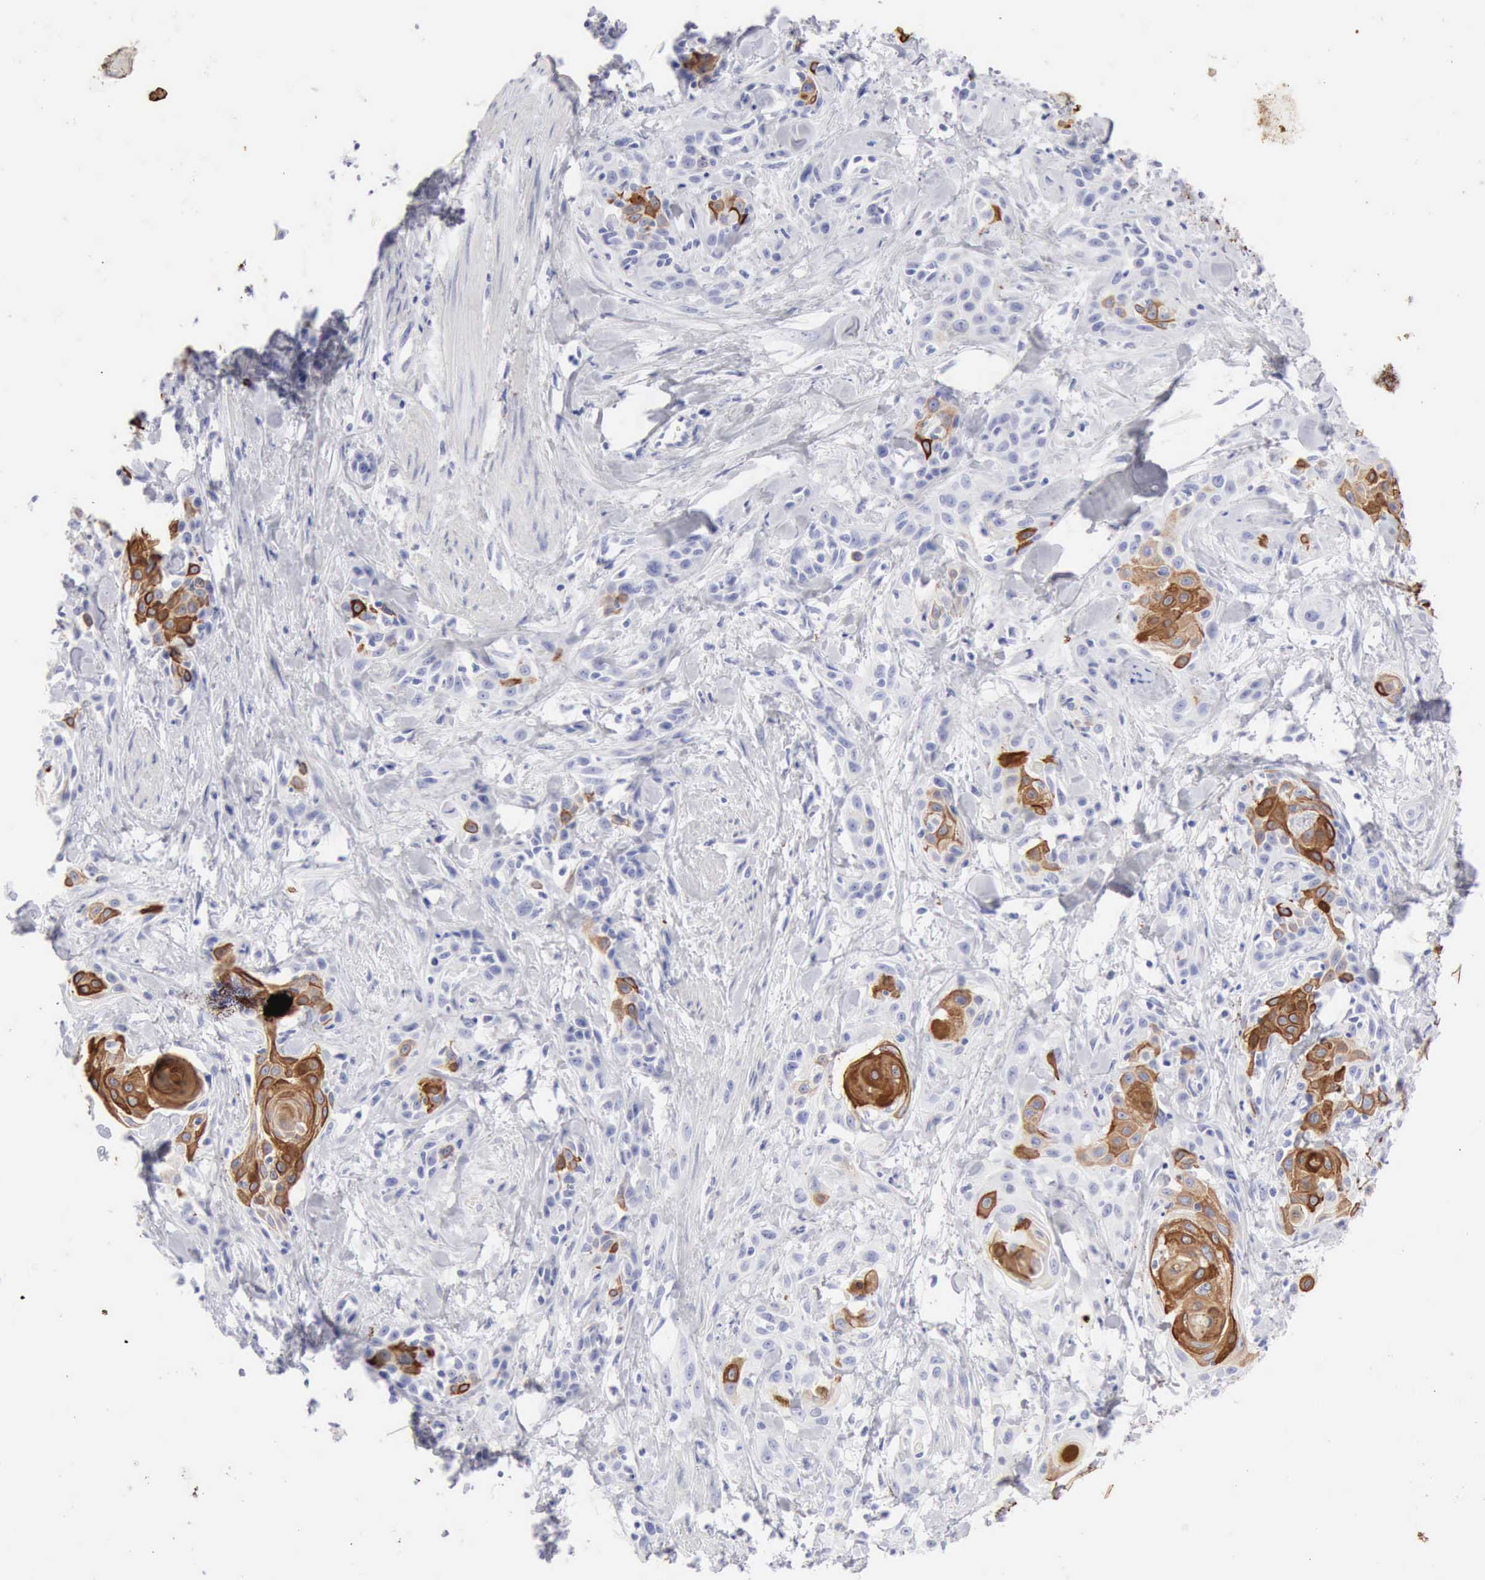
{"staining": {"intensity": "moderate", "quantity": "<25%", "location": "cytoplasmic/membranous"}, "tissue": "skin cancer", "cell_type": "Tumor cells", "image_type": "cancer", "snomed": [{"axis": "morphology", "description": "Squamous cell carcinoma, NOS"}, {"axis": "topography", "description": "Skin"}, {"axis": "topography", "description": "Anal"}], "caption": "Skin squamous cell carcinoma tissue exhibits moderate cytoplasmic/membranous expression in about <25% of tumor cells, visualized by immunohistochemistry.", "gene": "KRT10", "patient": {"sex": "male", "age": 64}}